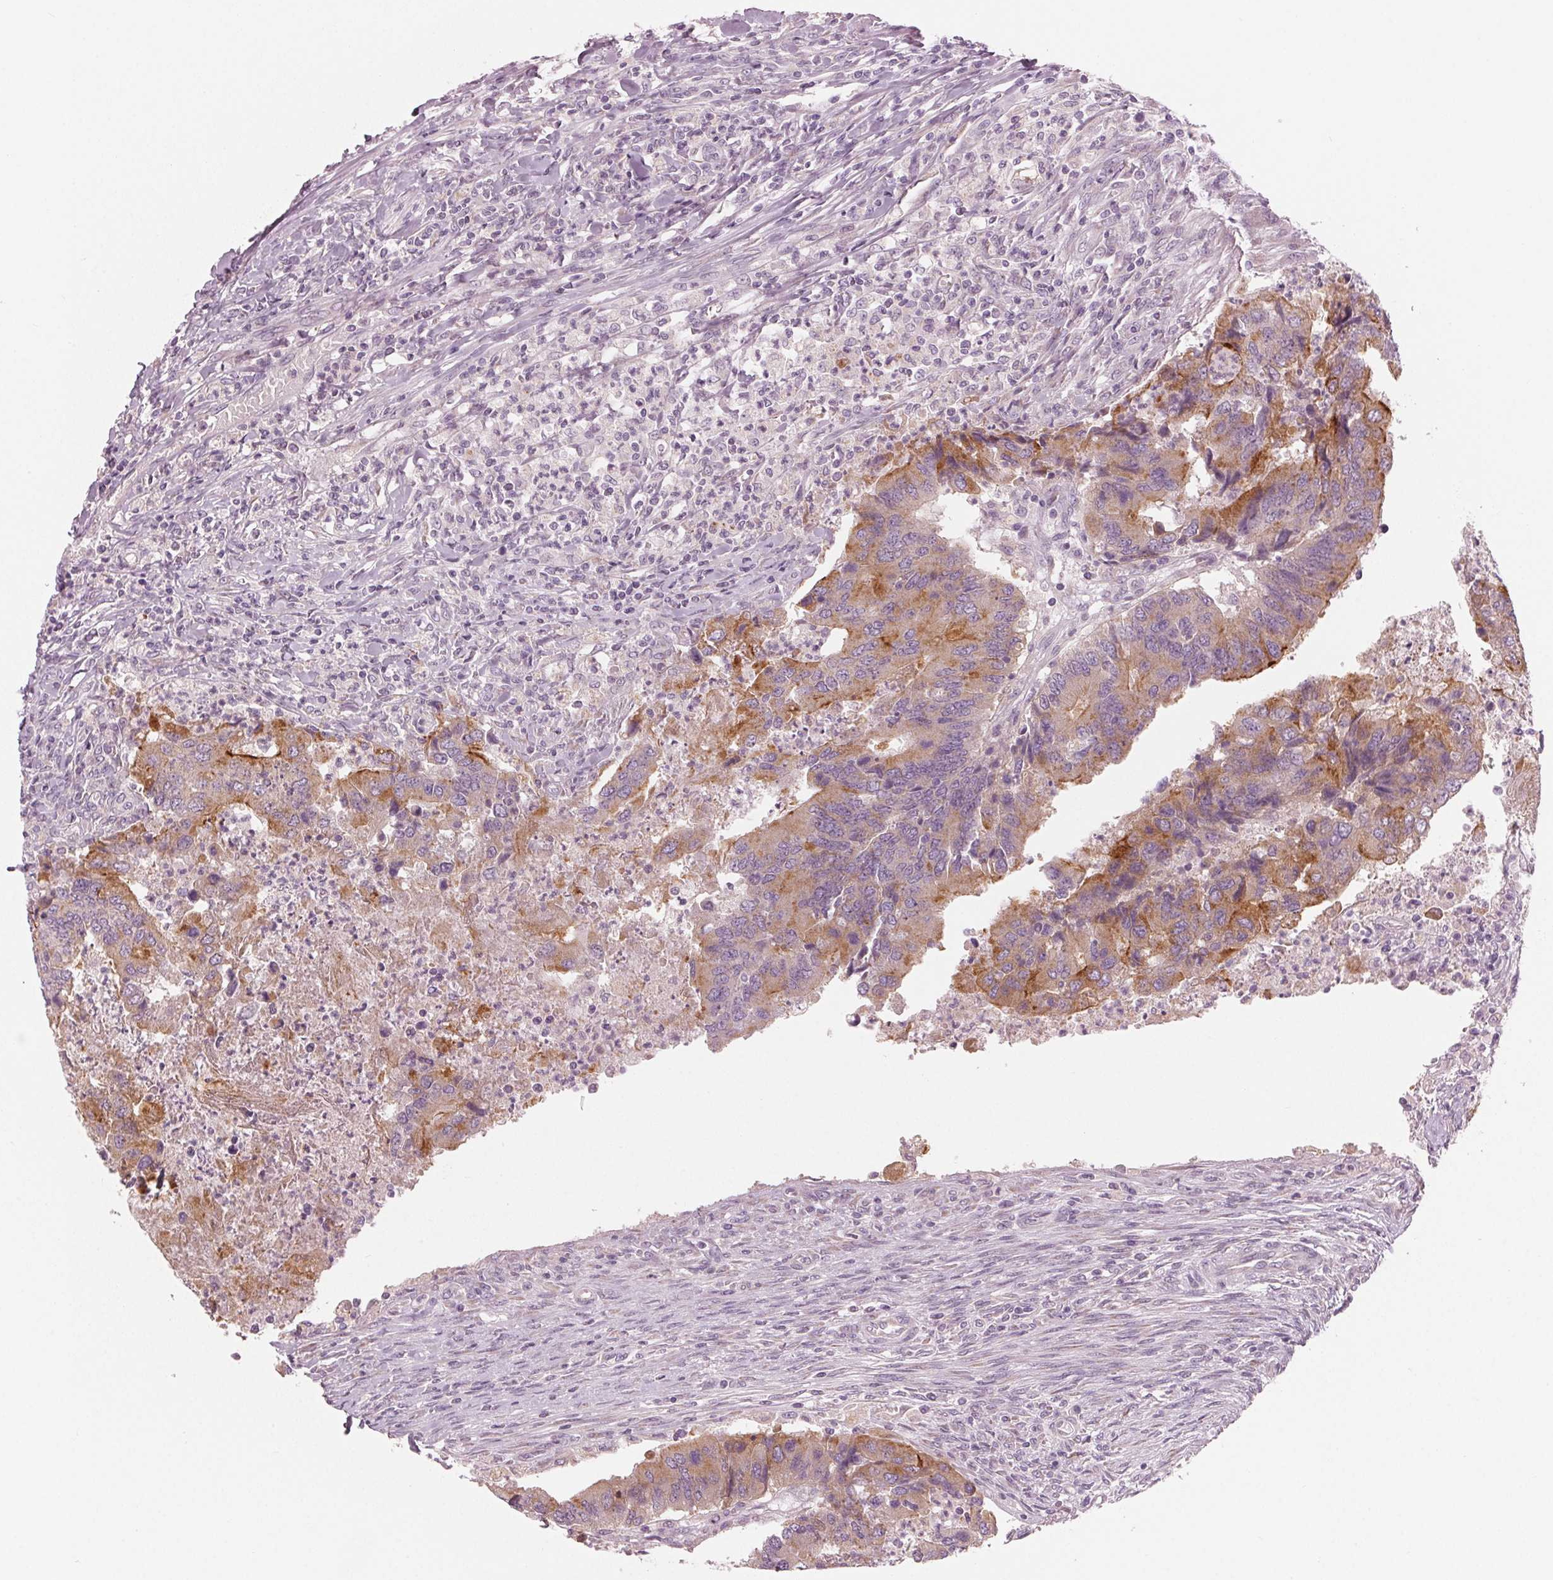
{"staining": {"intensity": "moderate", "quantity": "25%-75%", "location": "cytoplasmic/membranous"}, "tissue": "colorectal cancer", "cell_type": "Tumor cells", "image_type": "cancer", "snomed": [{"axis": "morphology", "description": "Adenocarcinoma, NOS"}, {"axis": "topography", "description": "Colon"}], "caption": "DAB immunohistochemical staining of human colorectal cancer reveals moderate cytoplasmic/membranous protein positivity in about 25%-75% of tumor cells.", "gene": "PRAP1", "patient": {"sex": "female", "age": 67}}